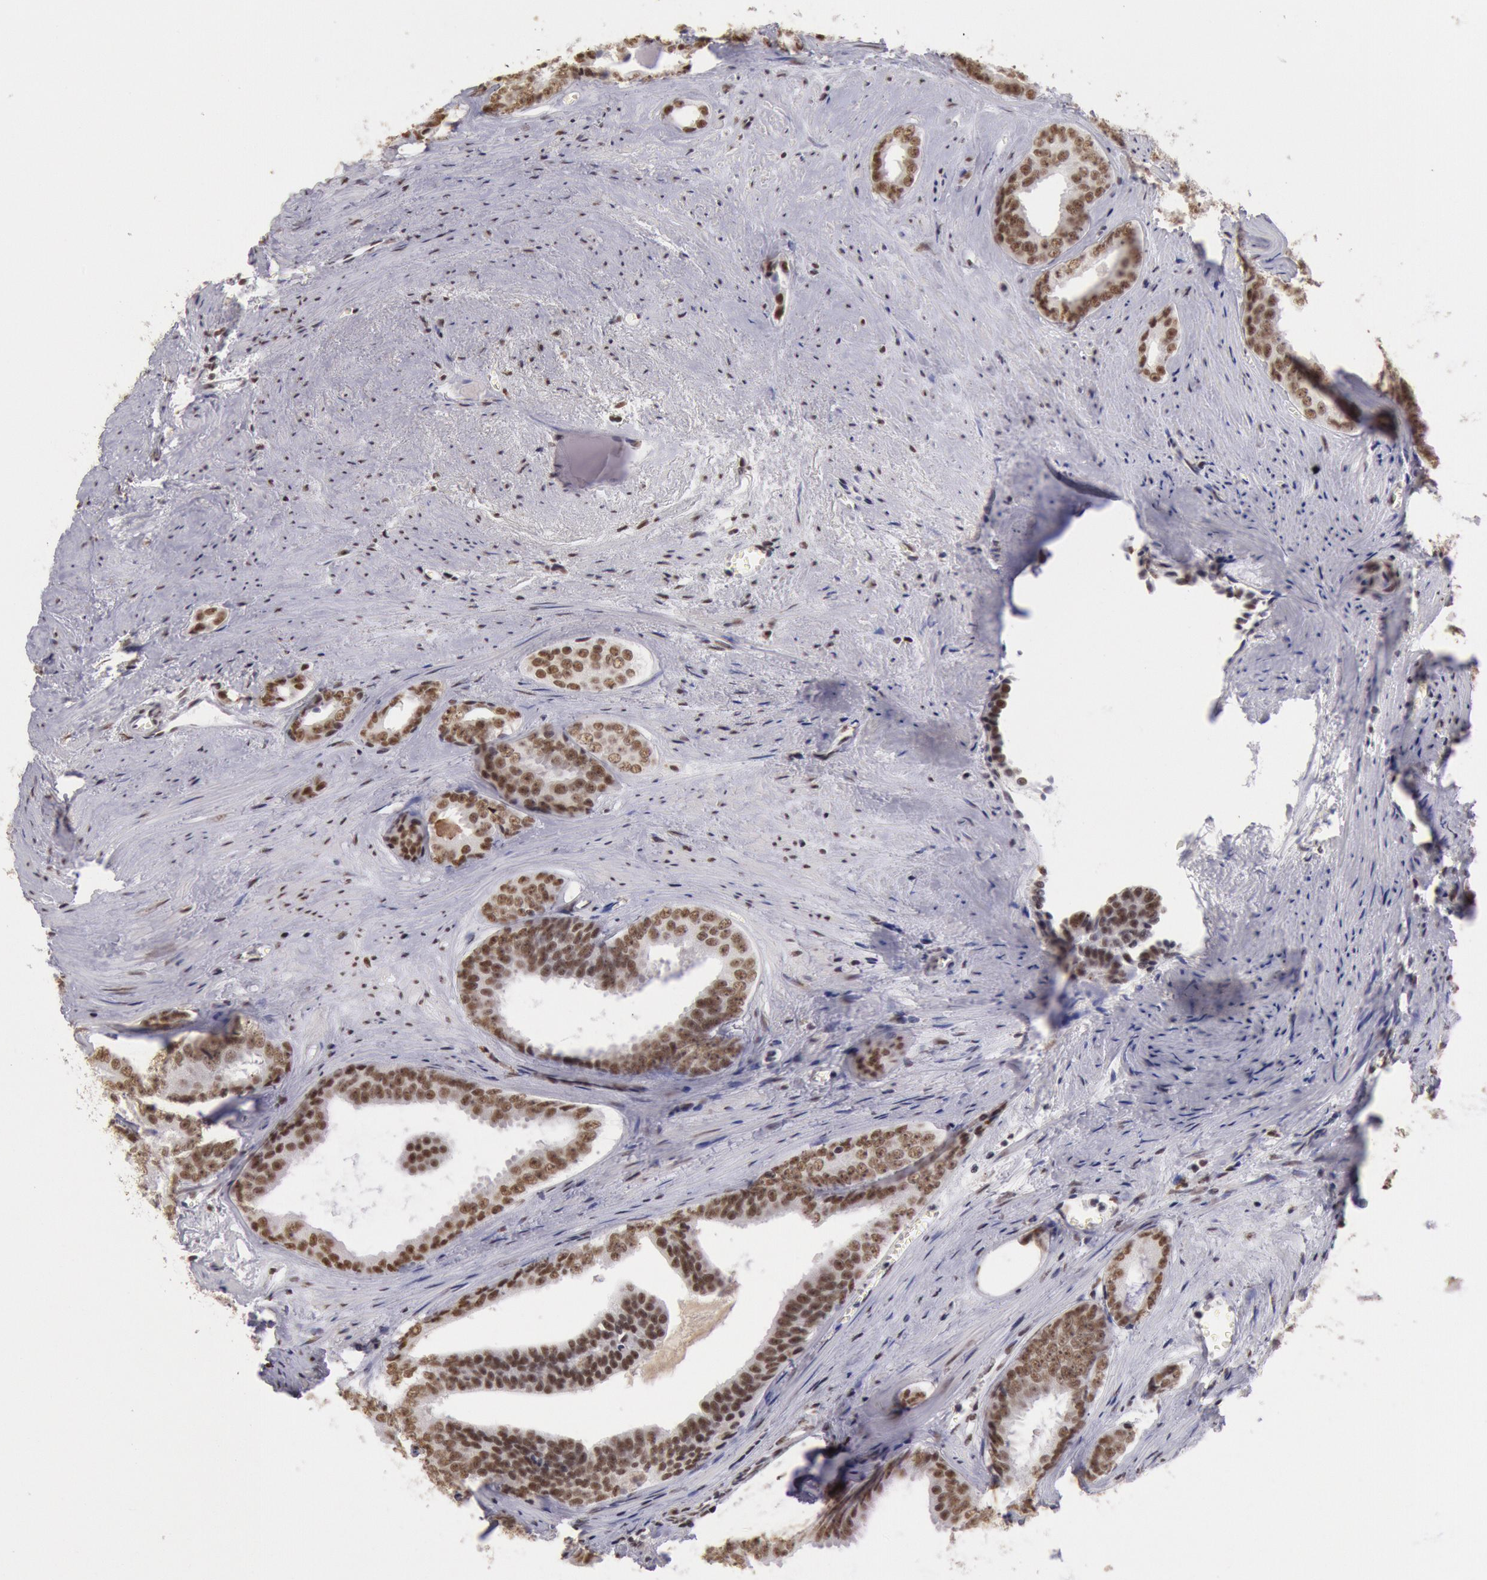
{"staining": {"intensity": "strong", "quantity": ">75%", "location": "nuclear"}, "tissue": "prostate cancer", "cell_type": "Tumor cells", "image_type": "cancer", "snomed": [{"axis": "morphology", "description": "Adenocarcinoma, Medium grade"}, {"axis": "topography", "description": "Prostate"}], "caption": "Protein analysis of prostate cancer (medium-grade adenocarcinoma) tissue demonstrates strong nuclear staining in approximately >75% of tumor cells.", "gene": "SNRPD3", "patient": {"sex": "male", "age": 79}}